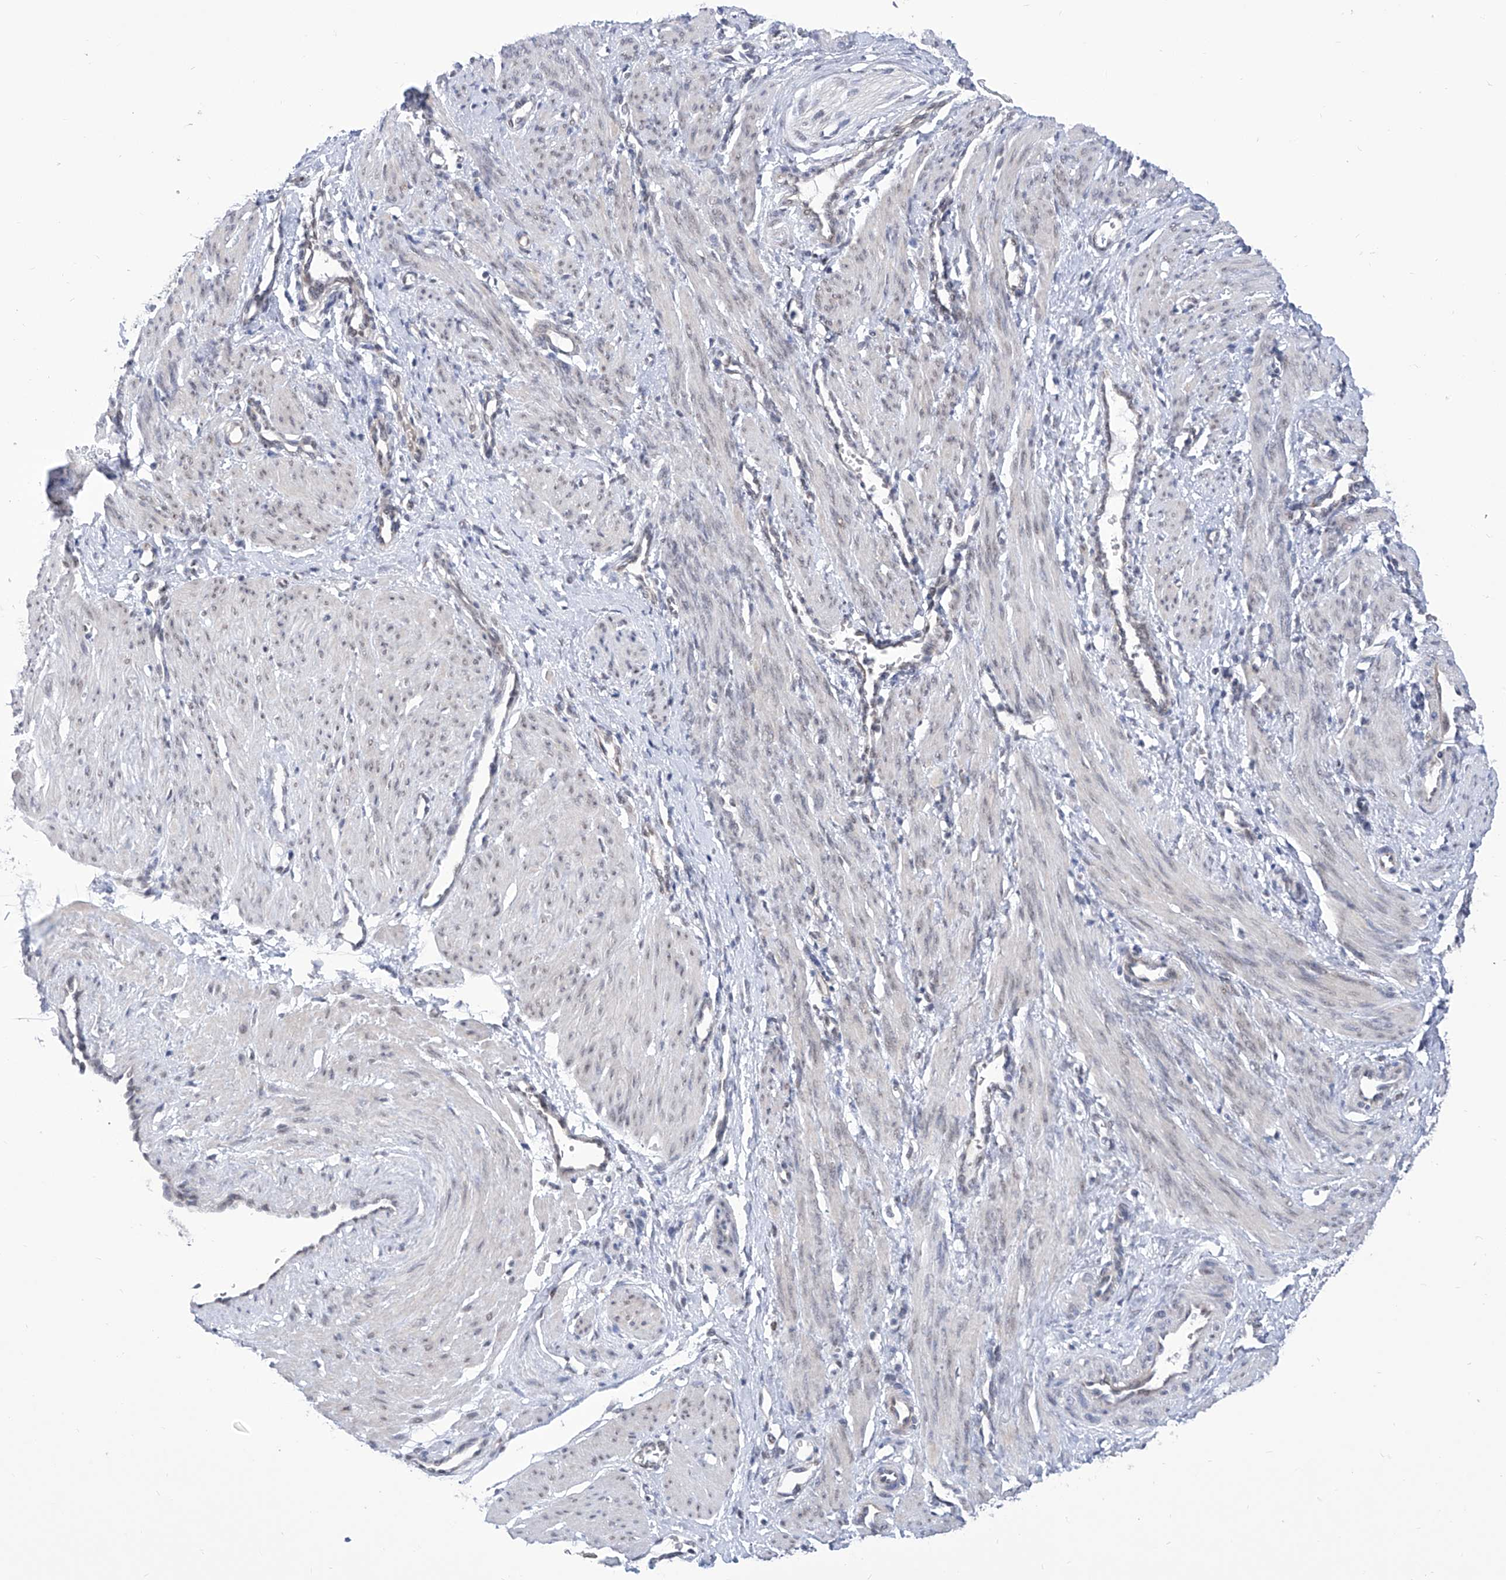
{"staining": {"intensity": "negative", "quantity": "none", "location": "none"}, "tissue": "smooth muscle", "cell_type": "Smooth muscle cells", "image_type": "normal", "snomed": [{"axis": "morphology", "description": "Normal tissue, NOS"}, {"axis": "topography", "description": "Endometrium"}], "caption": "Immunohistochemistry (IHC) micrograph of normal smooth muscle stained for a protein (brown), which exhibits no positivity in smooth muscle cells. (DAB IHC with hematoxylin counter stain).", "gene": "SART1", "patient": {"sex": "female", "age": 33}}